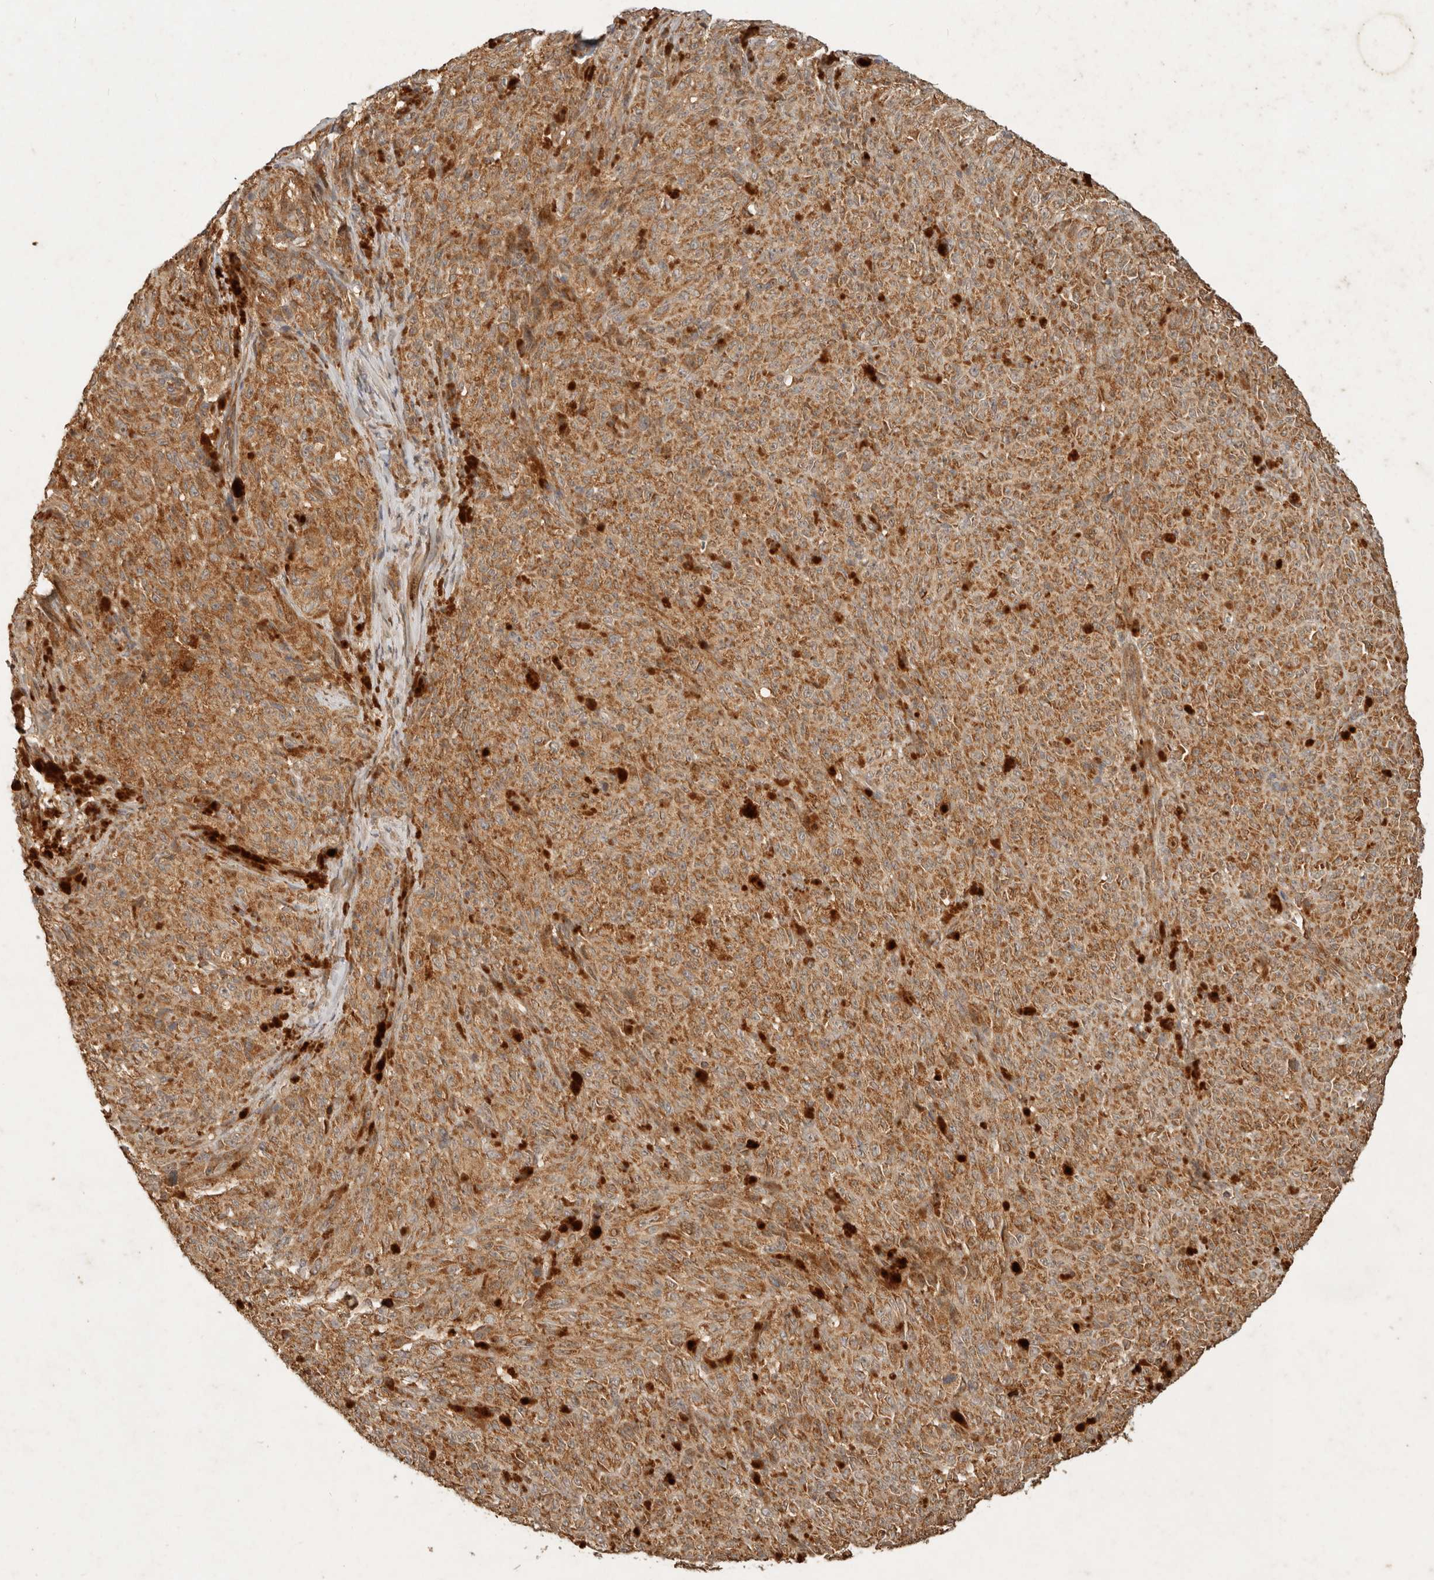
{"staining": {"intensity": "moderate", "quantity": ">75%", "location": "cytoplasmic/membranous"}, "tissue": "melanoma", "cell_type": "Tumor cells", "image_type": "cancer", "snomed": [{"axis": "morphology", "description": "Malignant melanoma, NOS"}, {"axis": "topography", "description": "Skin"}], "caption": "Immunohistochemical staining of malignant melanoma shows medium levels of moderate cytoplasmic/membranous positivity in approximately >75% of tumor cells.", "gene": "CLEC4C", "patient": {"sex": "female", "age": 82}}